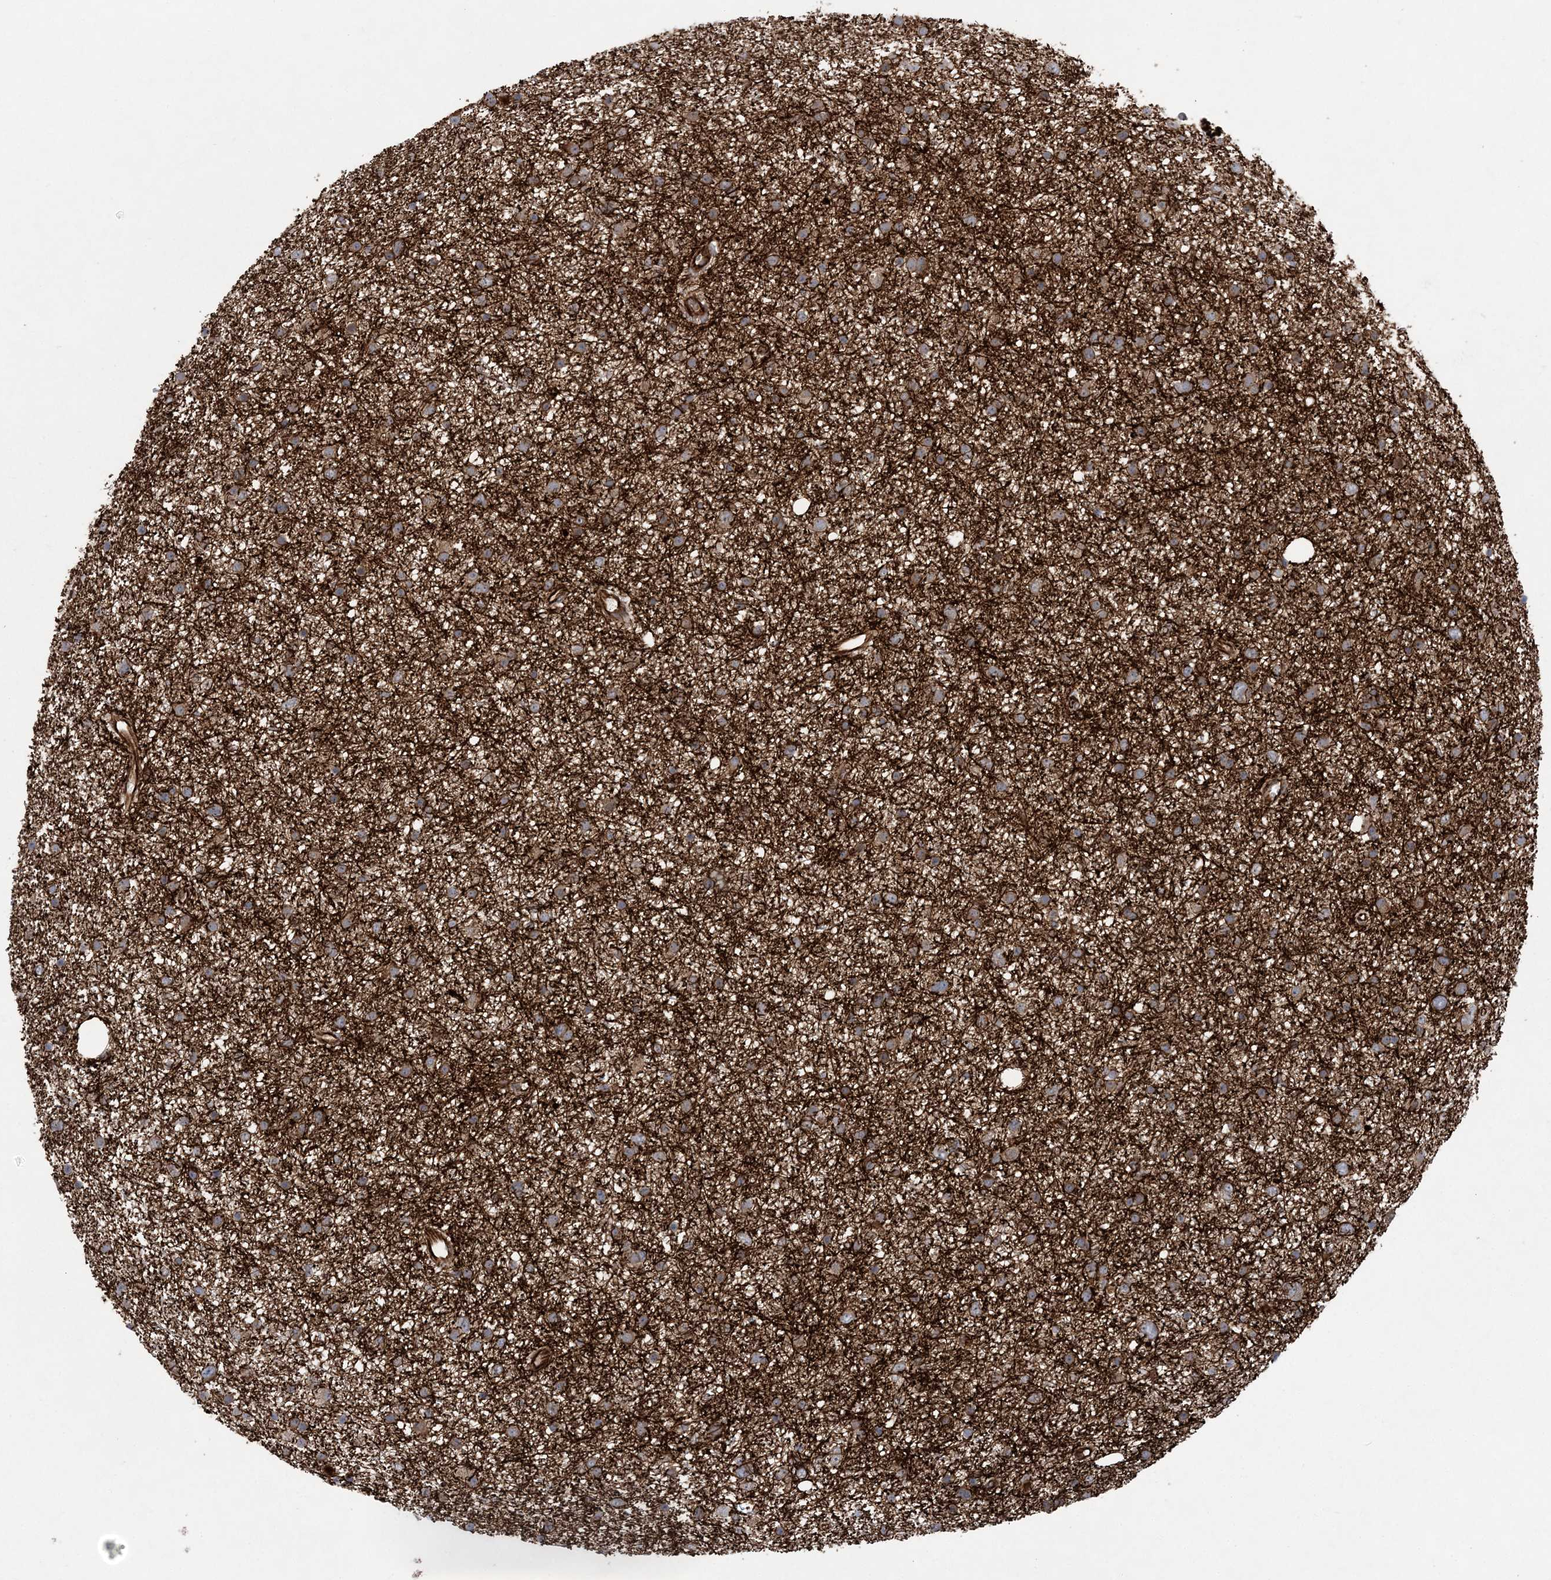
{"staining": {"intensity": "weak", "quantity": "<25%", "location": "cytoplasmic/membranous"}, "tissue": "glioma", "cell_type": "Tumor cells", "image_type": "cancer", "snomed": [{"axis": "morphology", "description": "Glioma, malignant, Low grade"}, {"axis": "topography", "description": "Cerebral cortex"}], "caption": "This is an IHC photomicrograph of glioma. There is no expression in tumor cells.", "gene": "FAM114A2", "patient": {"sex": "female", "age": 39}}